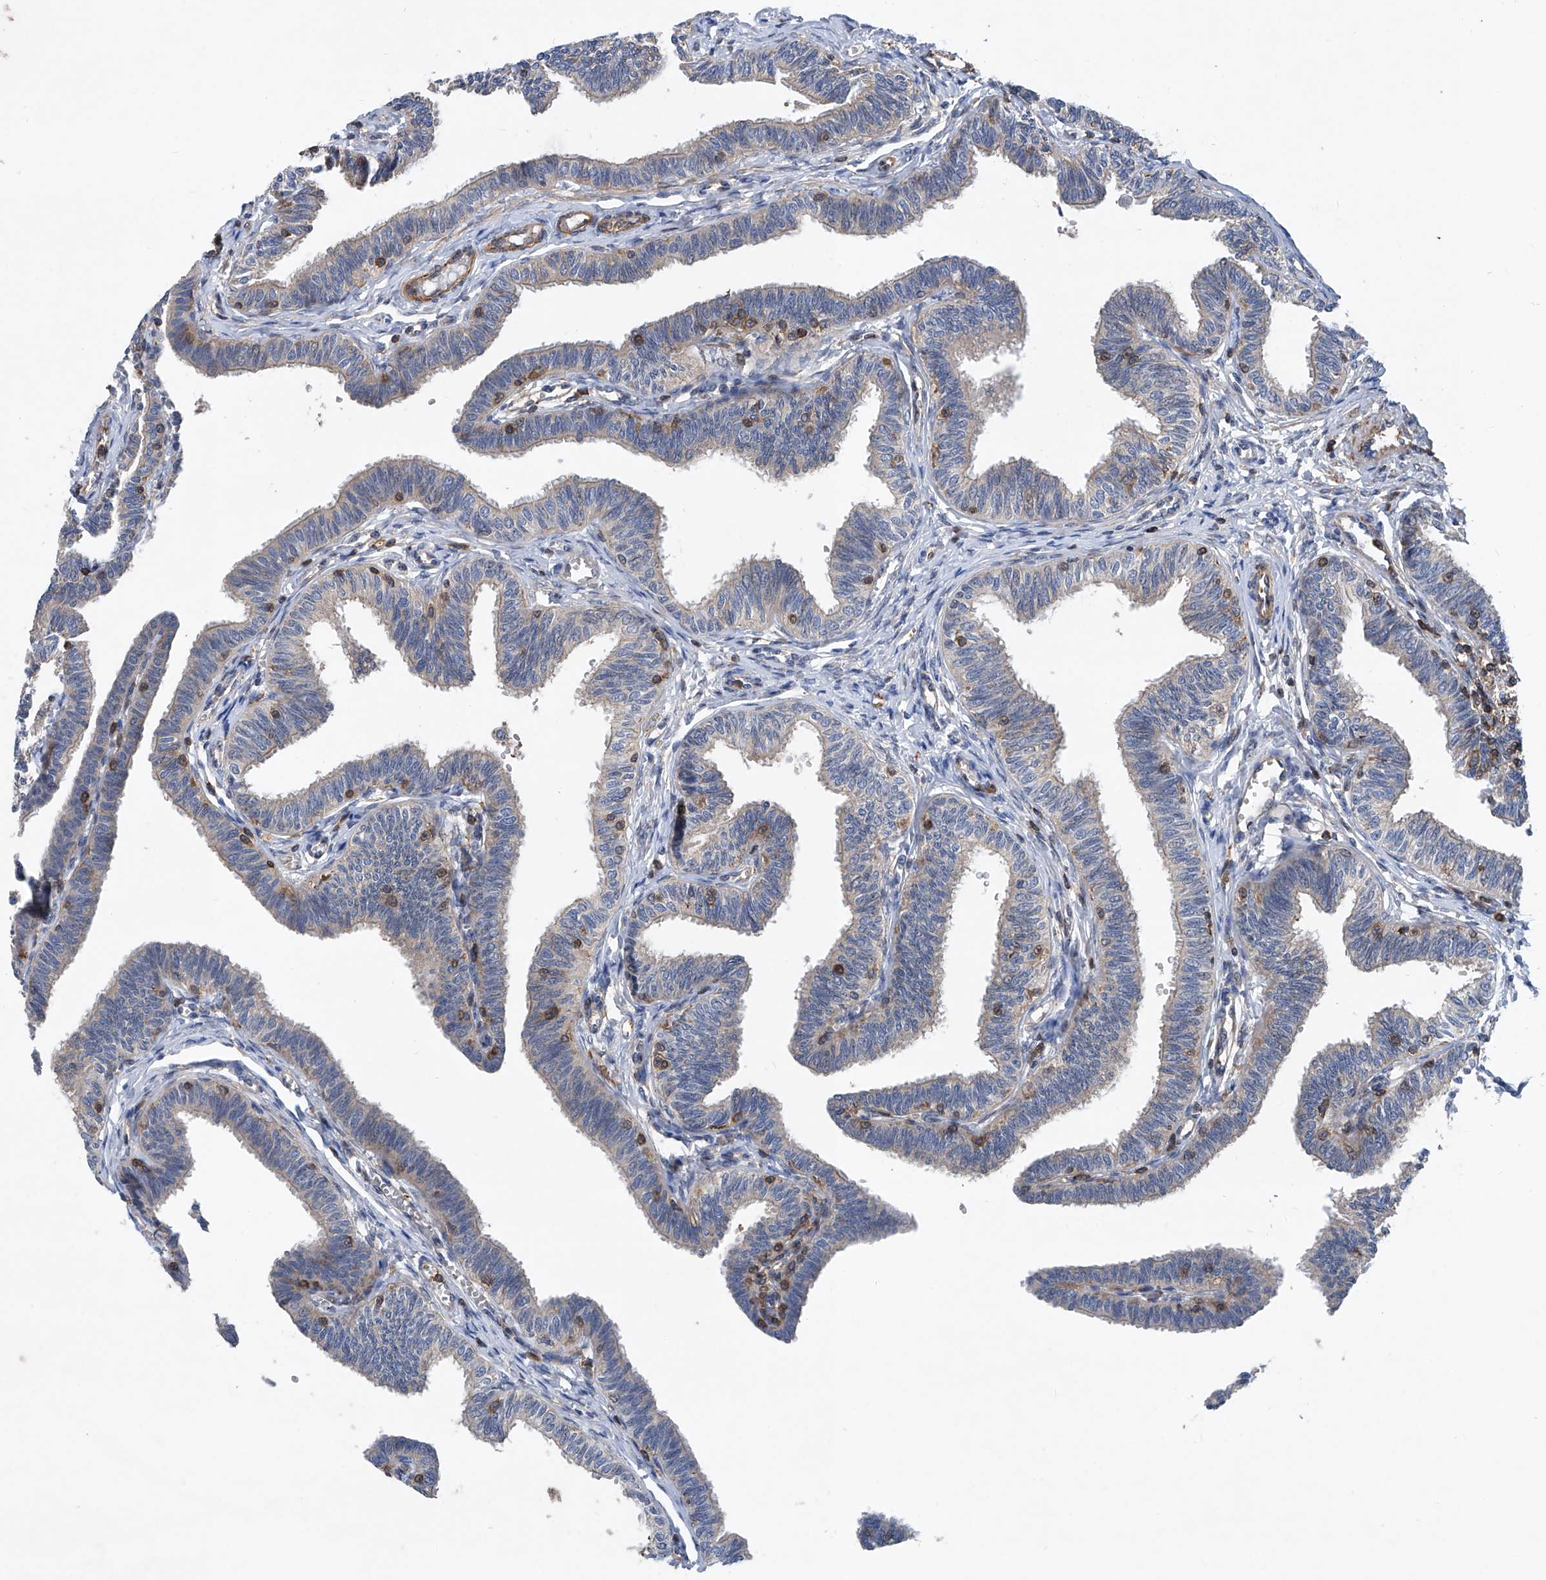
{"staining": {"intensity": "weak", "quantity": "25%-75%", "location": "cytoplasmic/membranous"}, "tissue": "fallopian tube", "cell_type": "Glandular cells", "image_type": "normal", "snomed": [{"axis": "morphology", "description": "Normal tissue, NOS"}, {"axis": "topography", "description": "Fallopian tube"}, {"axis": "topography", "description": "Ovary"}], "caption": "Human fallopian tube stained with a brown dye exhibits weak cytoplasmic/membranous positive staining in about 25%-75% of glandular cells.", "gene": "NT5C3A", "patient": {"sex": "female", "age": 23}}